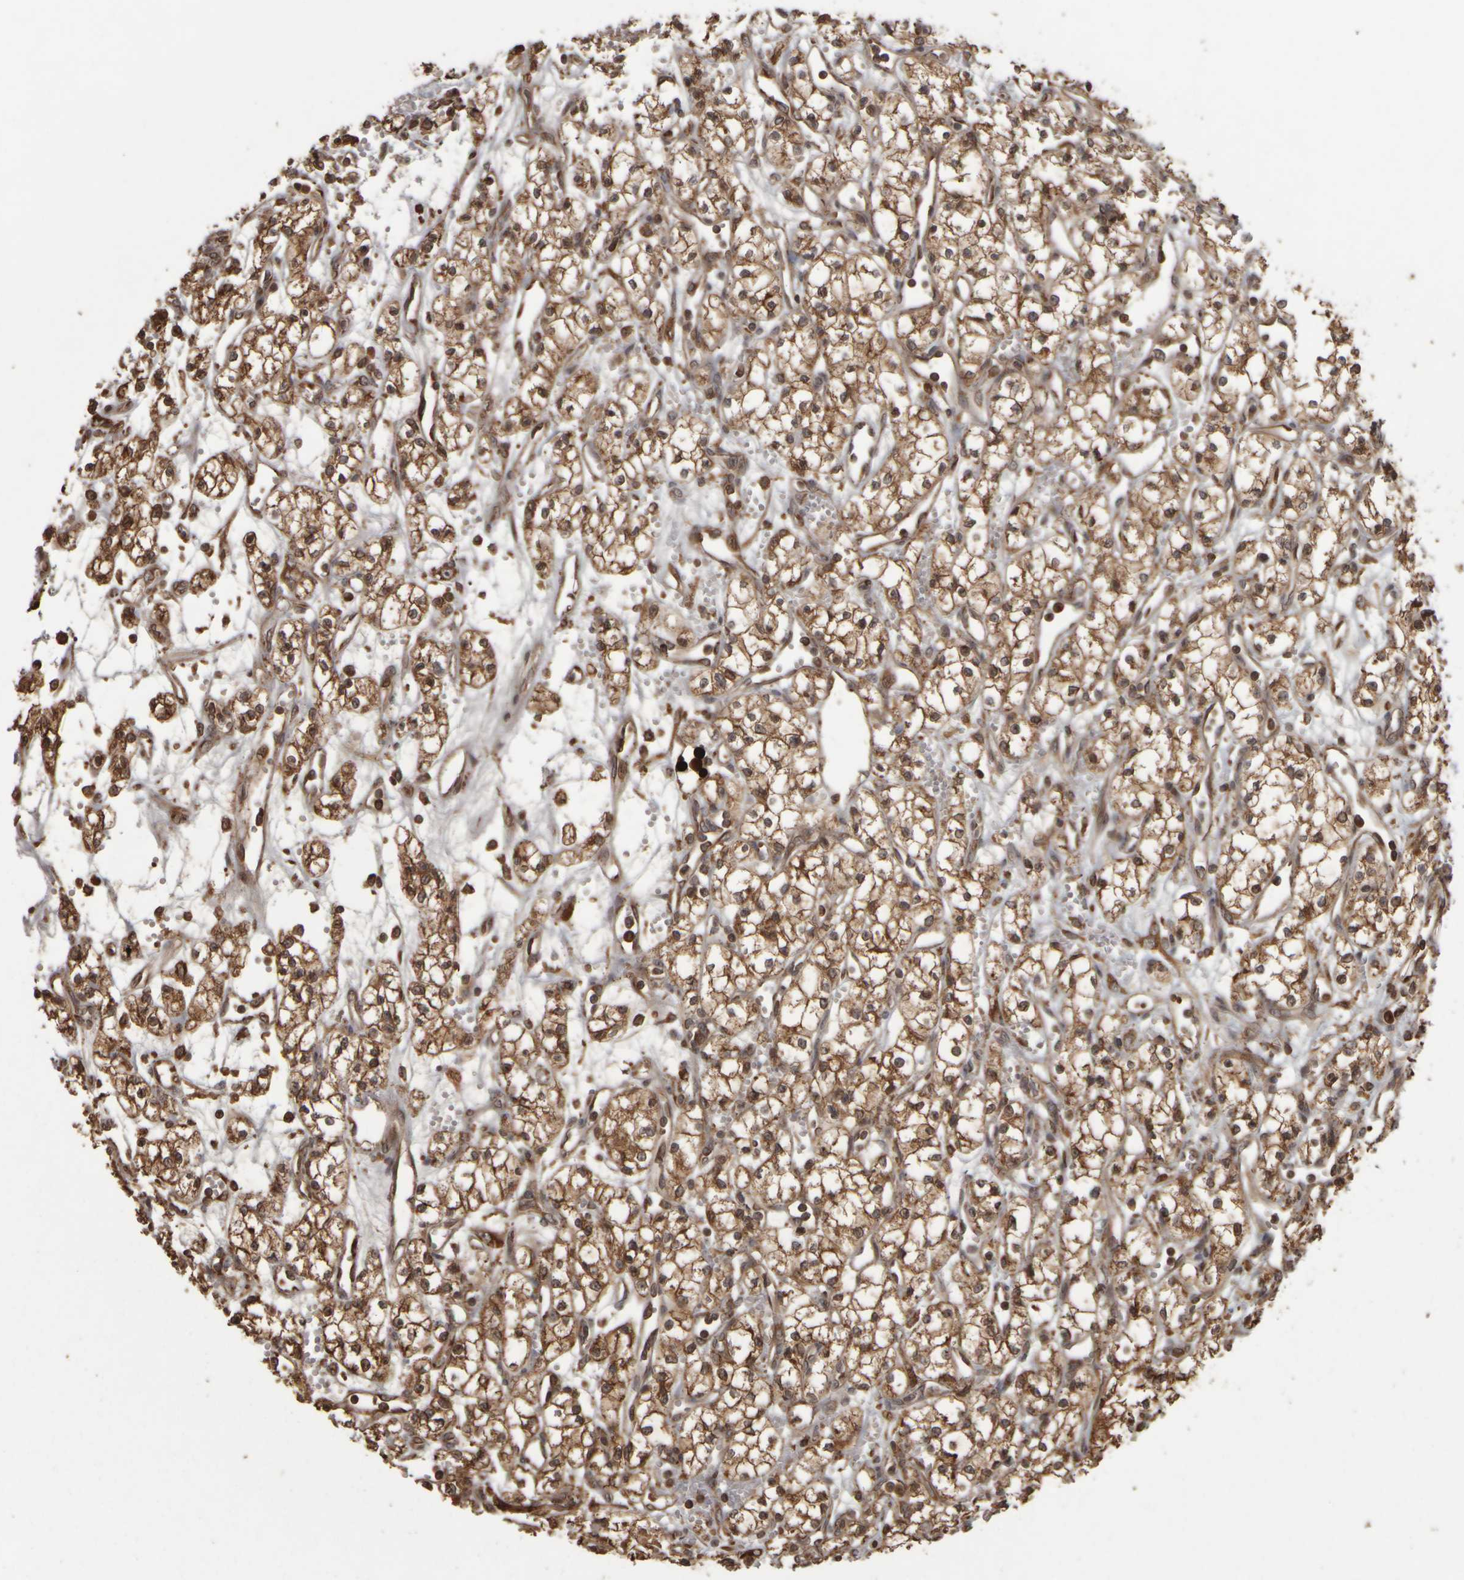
{"staining": {"intensity": "moderate", "quantity": ">75%", "location": "cytoplasmic/membranous"}, "tissue": "renal cancer", "cell_type": "Tumor cells", "image_type": "cancer", "snomed": [{"axis": "morphology", "description": "Adenocarcinoma, NOS"}, {"axis": "topography", "description": "Kidney"}], "caption": "Immunohistochemical staining of renal adenocarcinoma exhibits moderate cytoplasmic/membranous protein positivity in about >75% of tumor cells.", "gene": "AGBL3", "patient": {"sex": "male", "age": 59}}